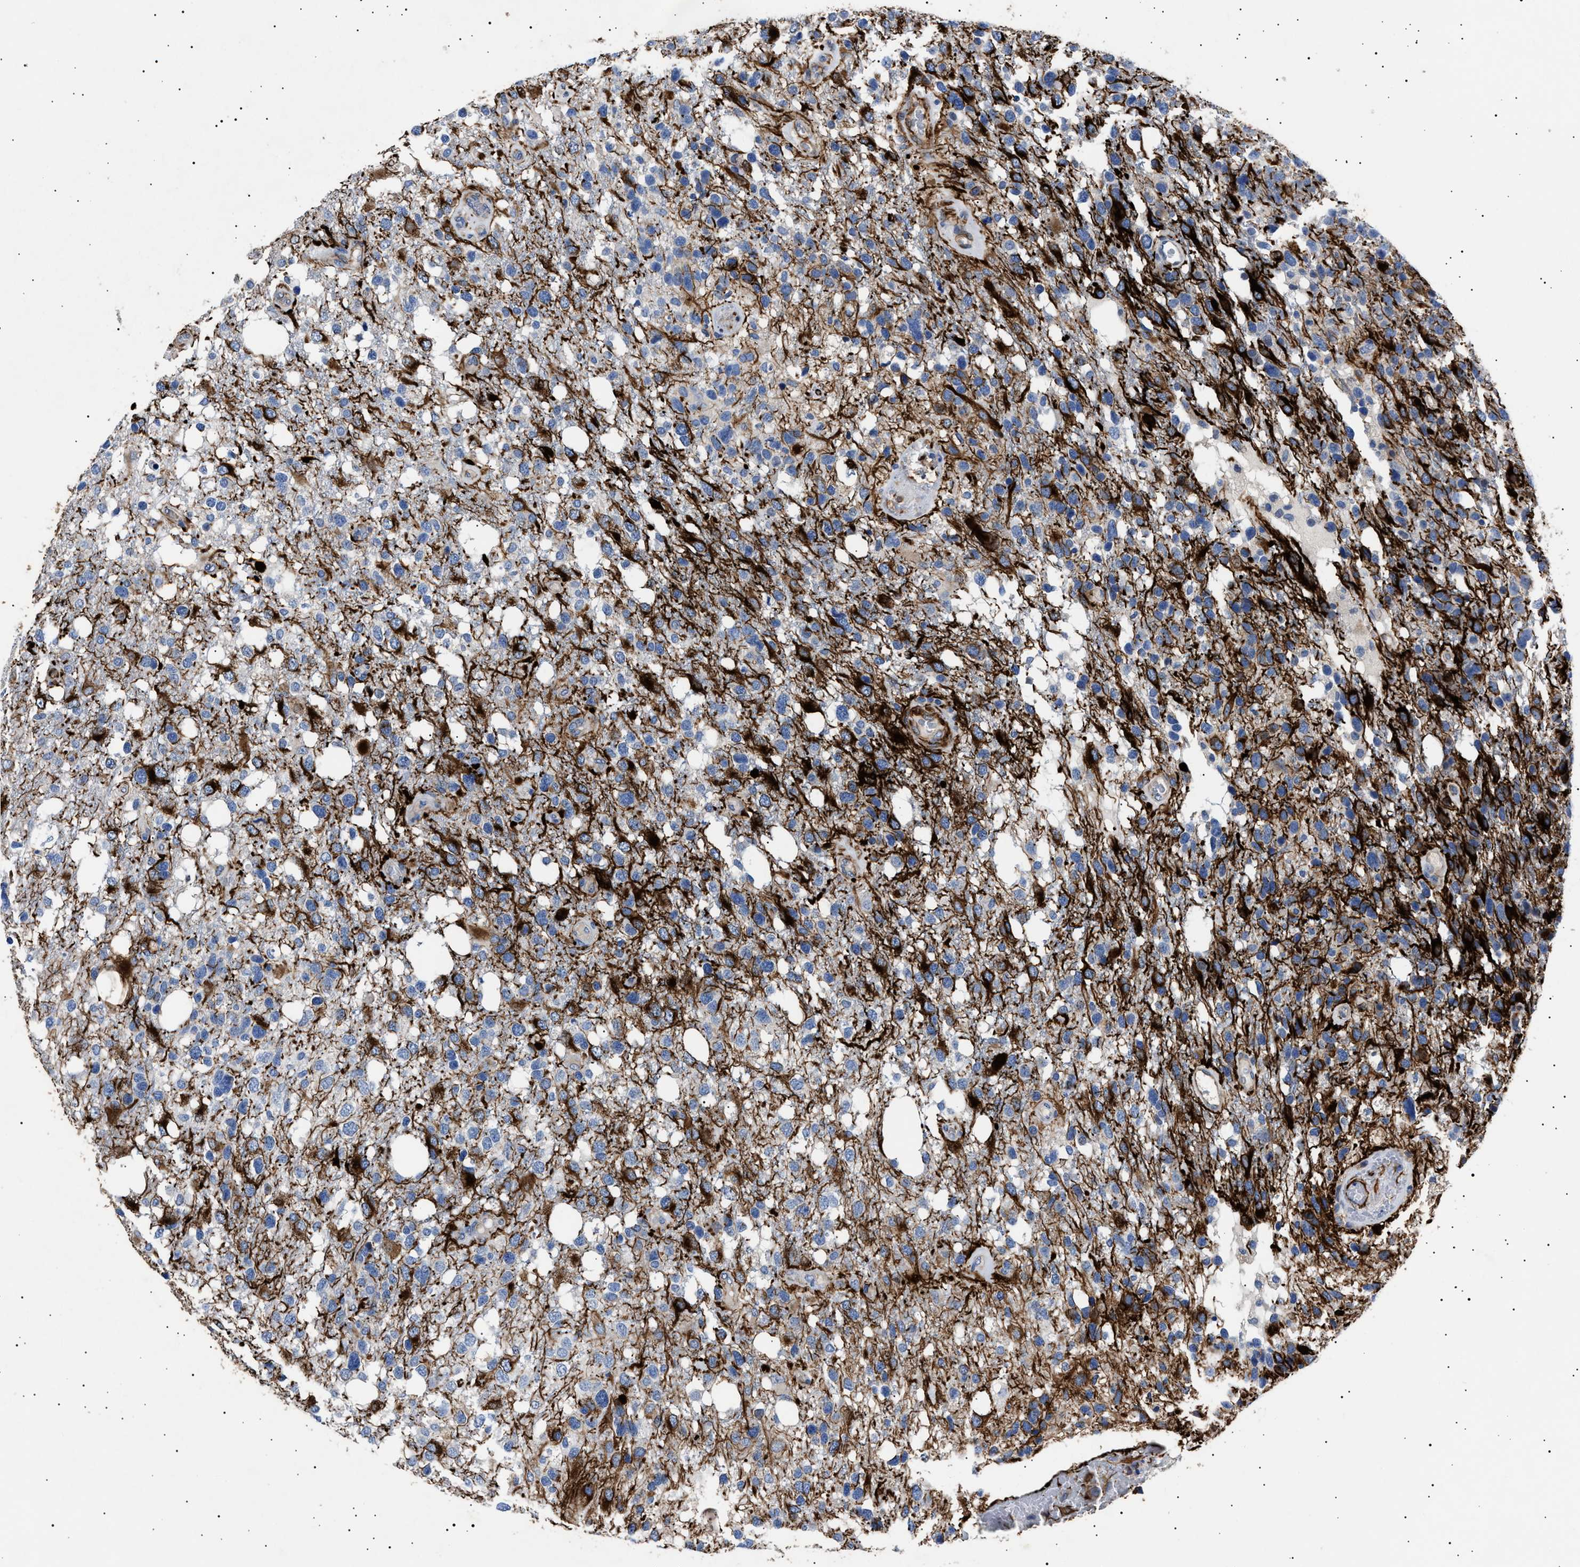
{"staining": {"intensity": "negative", "quantity": "none", "location": "none"}, "tissue": "glioma", "cell_type": "Tumor cells", "image_type": "cancer", "snomed": [{"axis": "morphology", "description": "Glioma, malignant, High grade"}, {"axis": "topography", "description": "Brain"}], "caption": "Human high-grade glioma (malignant) stained for a protein using immunohistochemistry displays no staining in tumor cells.", "gene": "OLFML2A", "patient": {"sex": "female", "age": 58}}